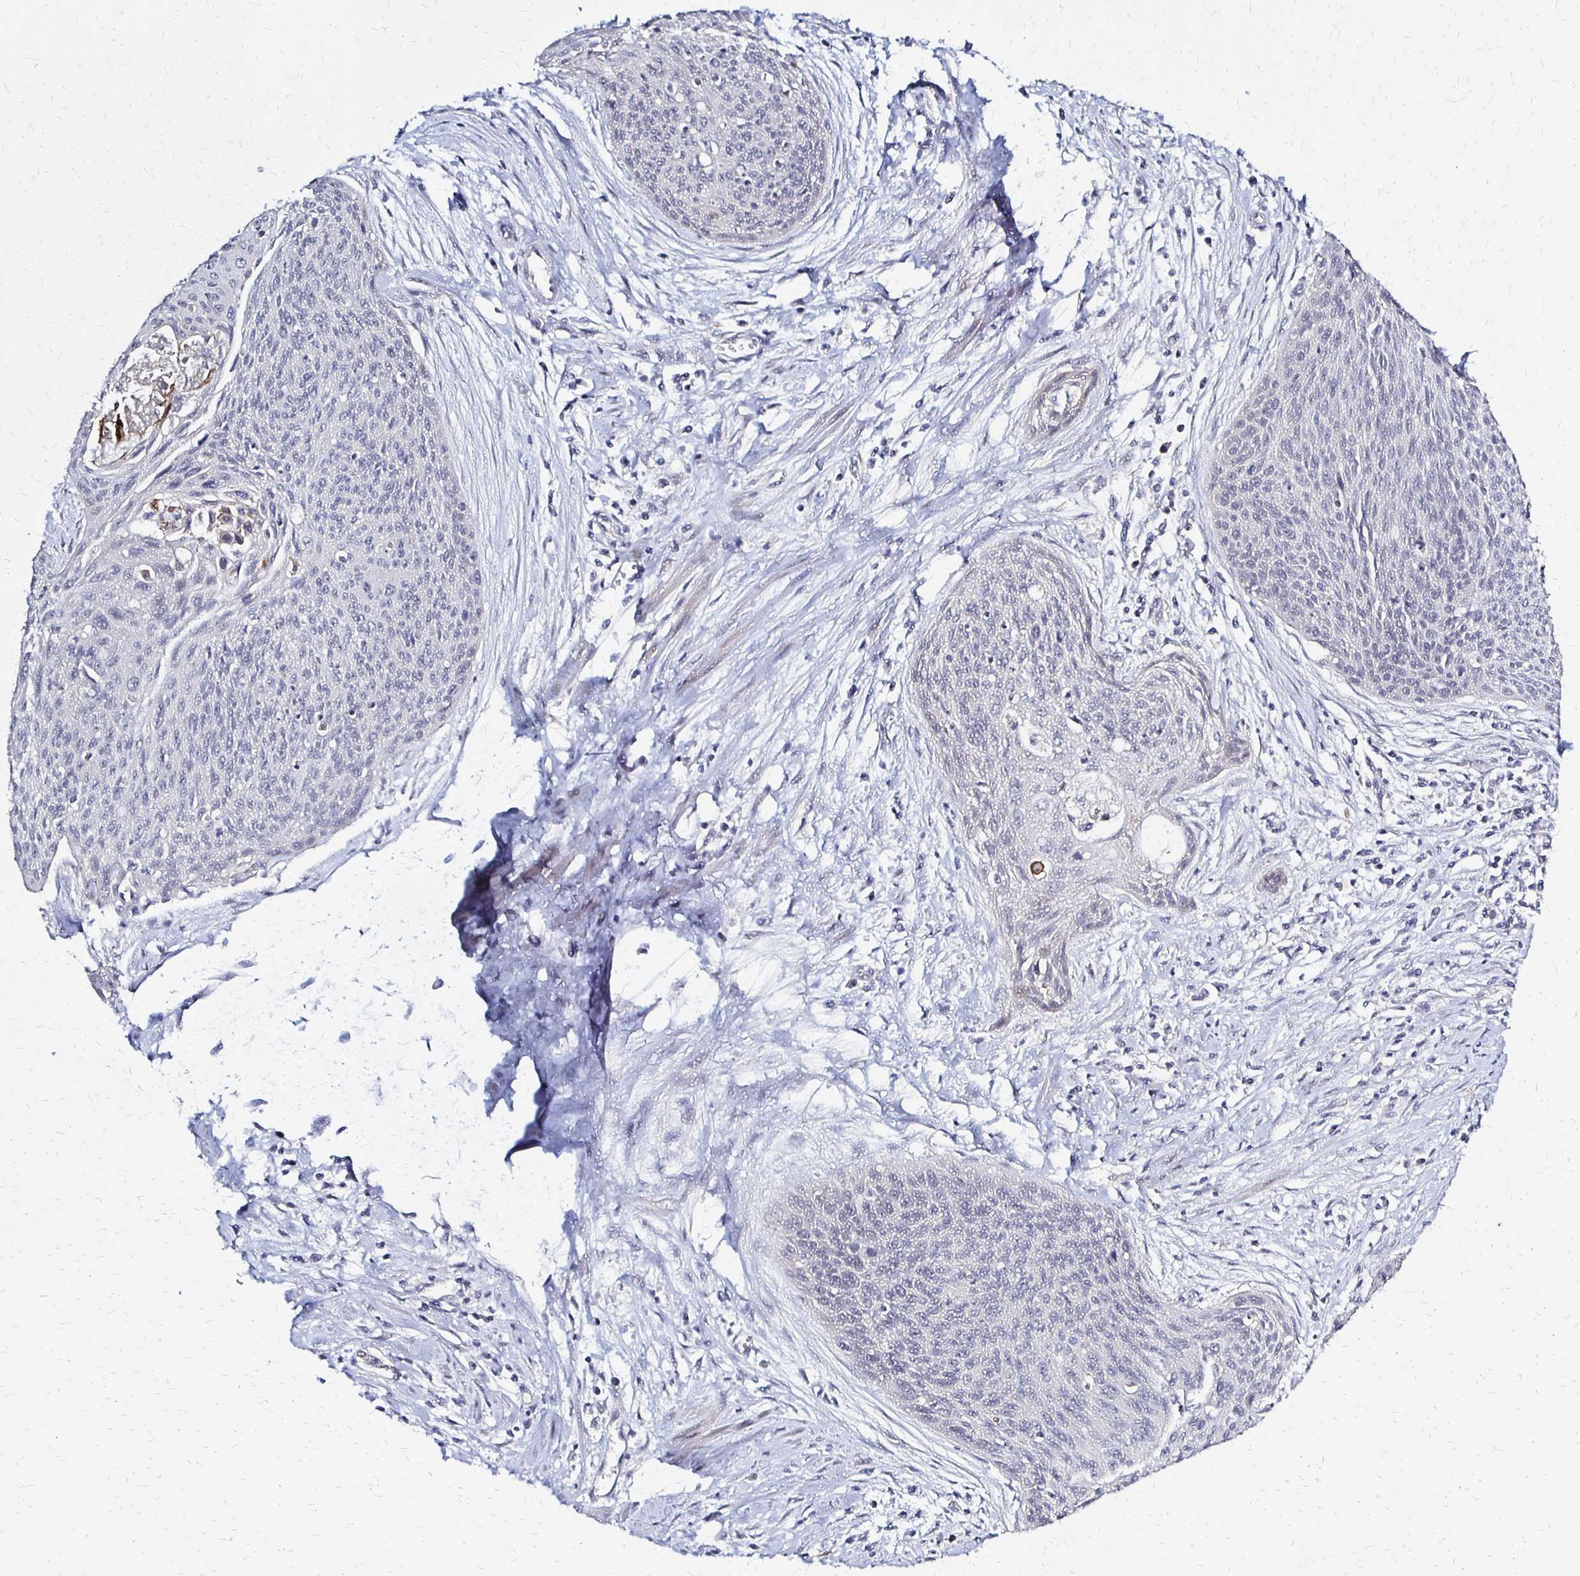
{"staining": {"intensity": "negative", "quantity": "none", "location": "none"}, "tissue": "cervical cancer", "cell_type": "Tumor cells", "image_type": "cancer", "snomed": [{"axis": "morphology", "description": "Squamous cell carcinoma, NOS"}, {"axis": "topography", "description": "Cervix"}], "caption": "The immunohistochemistry (IHC) photomicrograph has no significant expression in tumor cells of cervical cancer (squamous cell carcinoma) tissue.", "gene": "SLC9A9", "patient": {"sex": "female", "age": 55}}